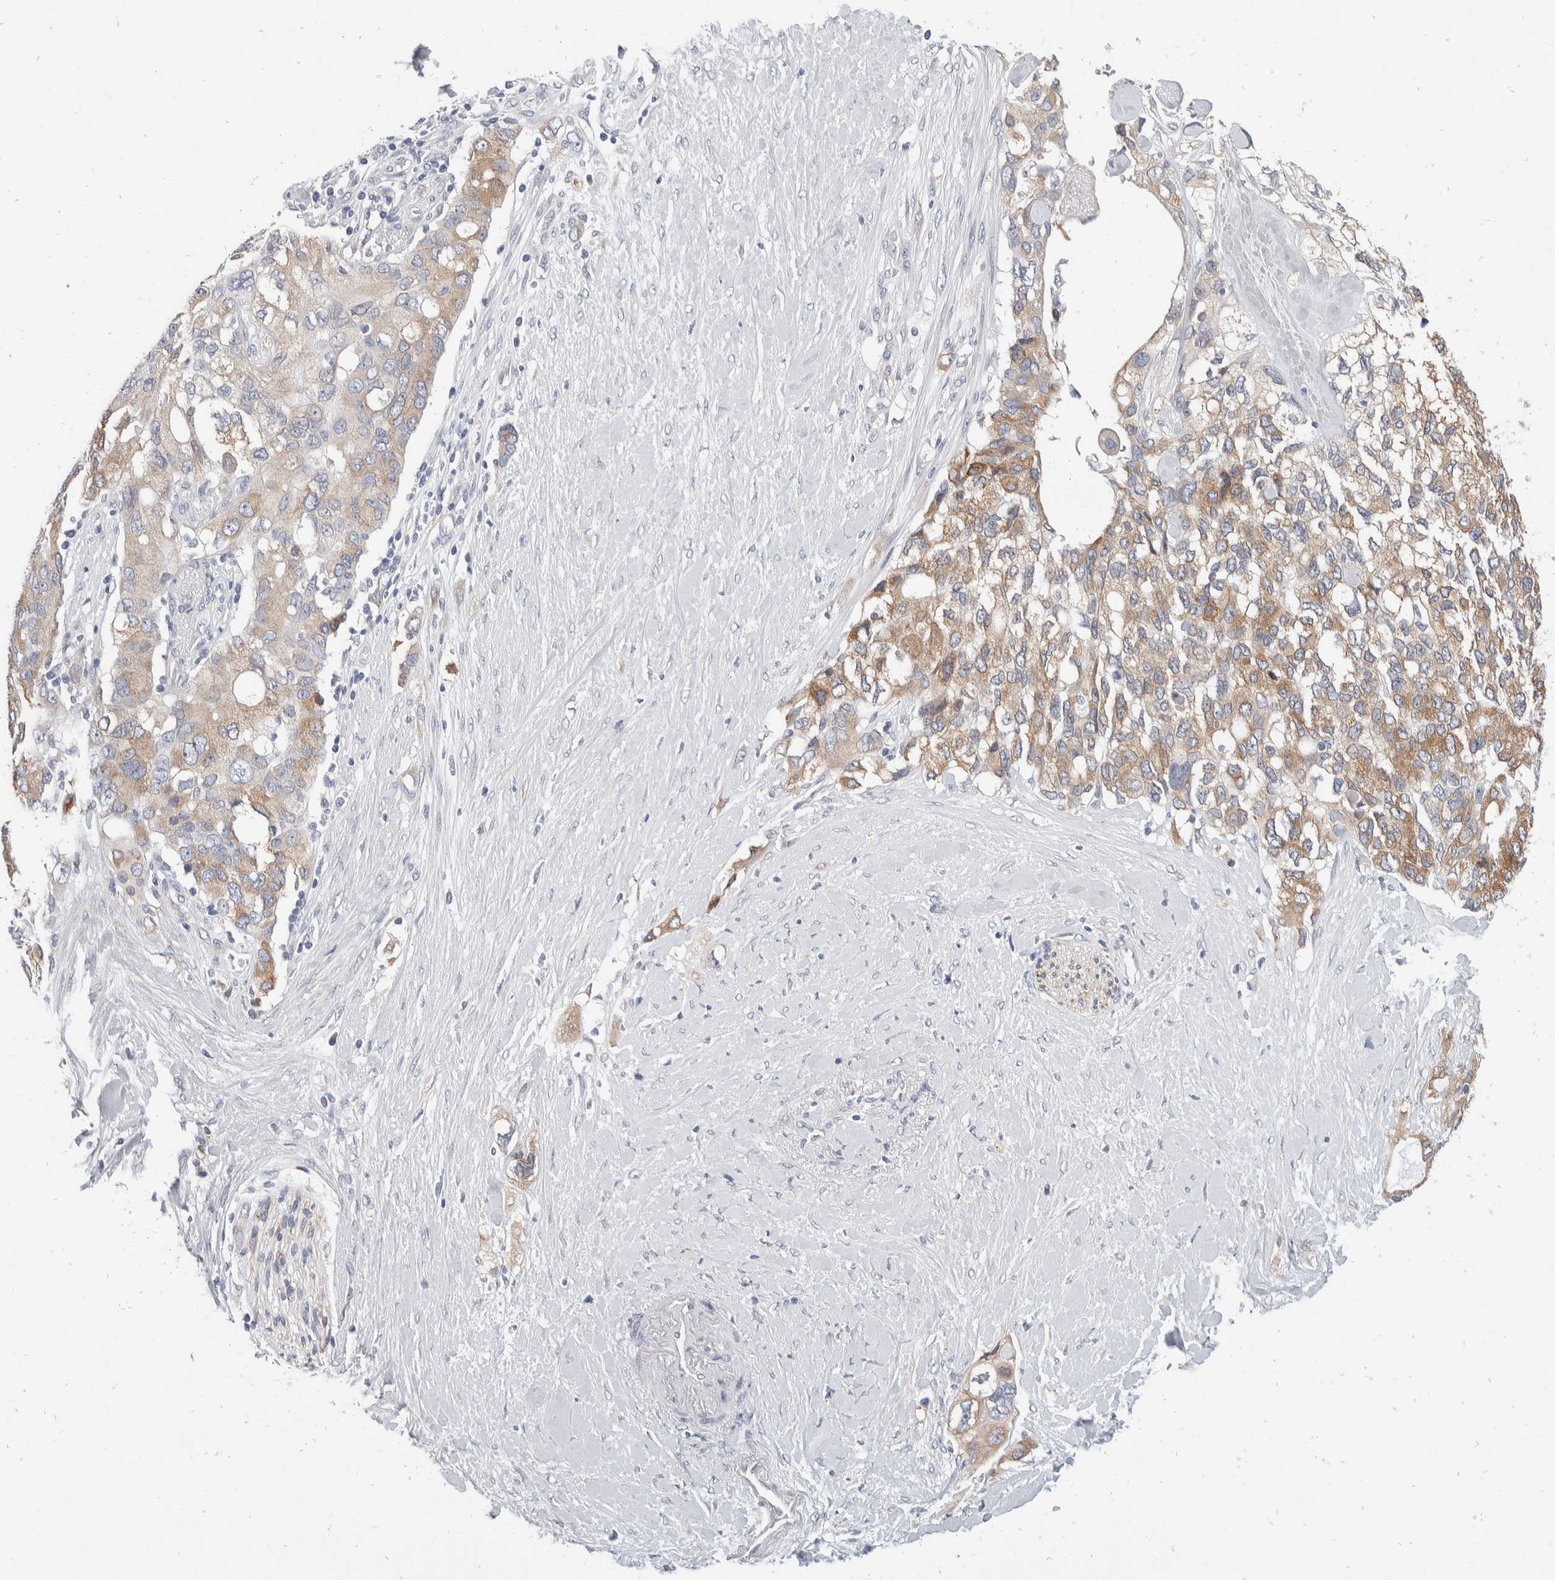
{"staining": {"intensity": "moderate", "quantity": ">75%", "location": "nuclear"}, "tissue": "pancreatic cancer", "cell_type": "Tumor cells", "image_type": "cancer", "snomed": [{"axis": "morphology", "description": "Adenocarcinoma, NOS"}, {"axis": "topography", "description": "Pancreas"}], "caption": "Pancreatic adenocarcinoma tissue reveals moderate nuclear positivity in about >75% of tumor cells, visualized by immunohistochemistry. (IHC, brightfield microscopy, high magnification).", "gene": "TMEM245", "patient": {"sex": "female", "age": 56}}